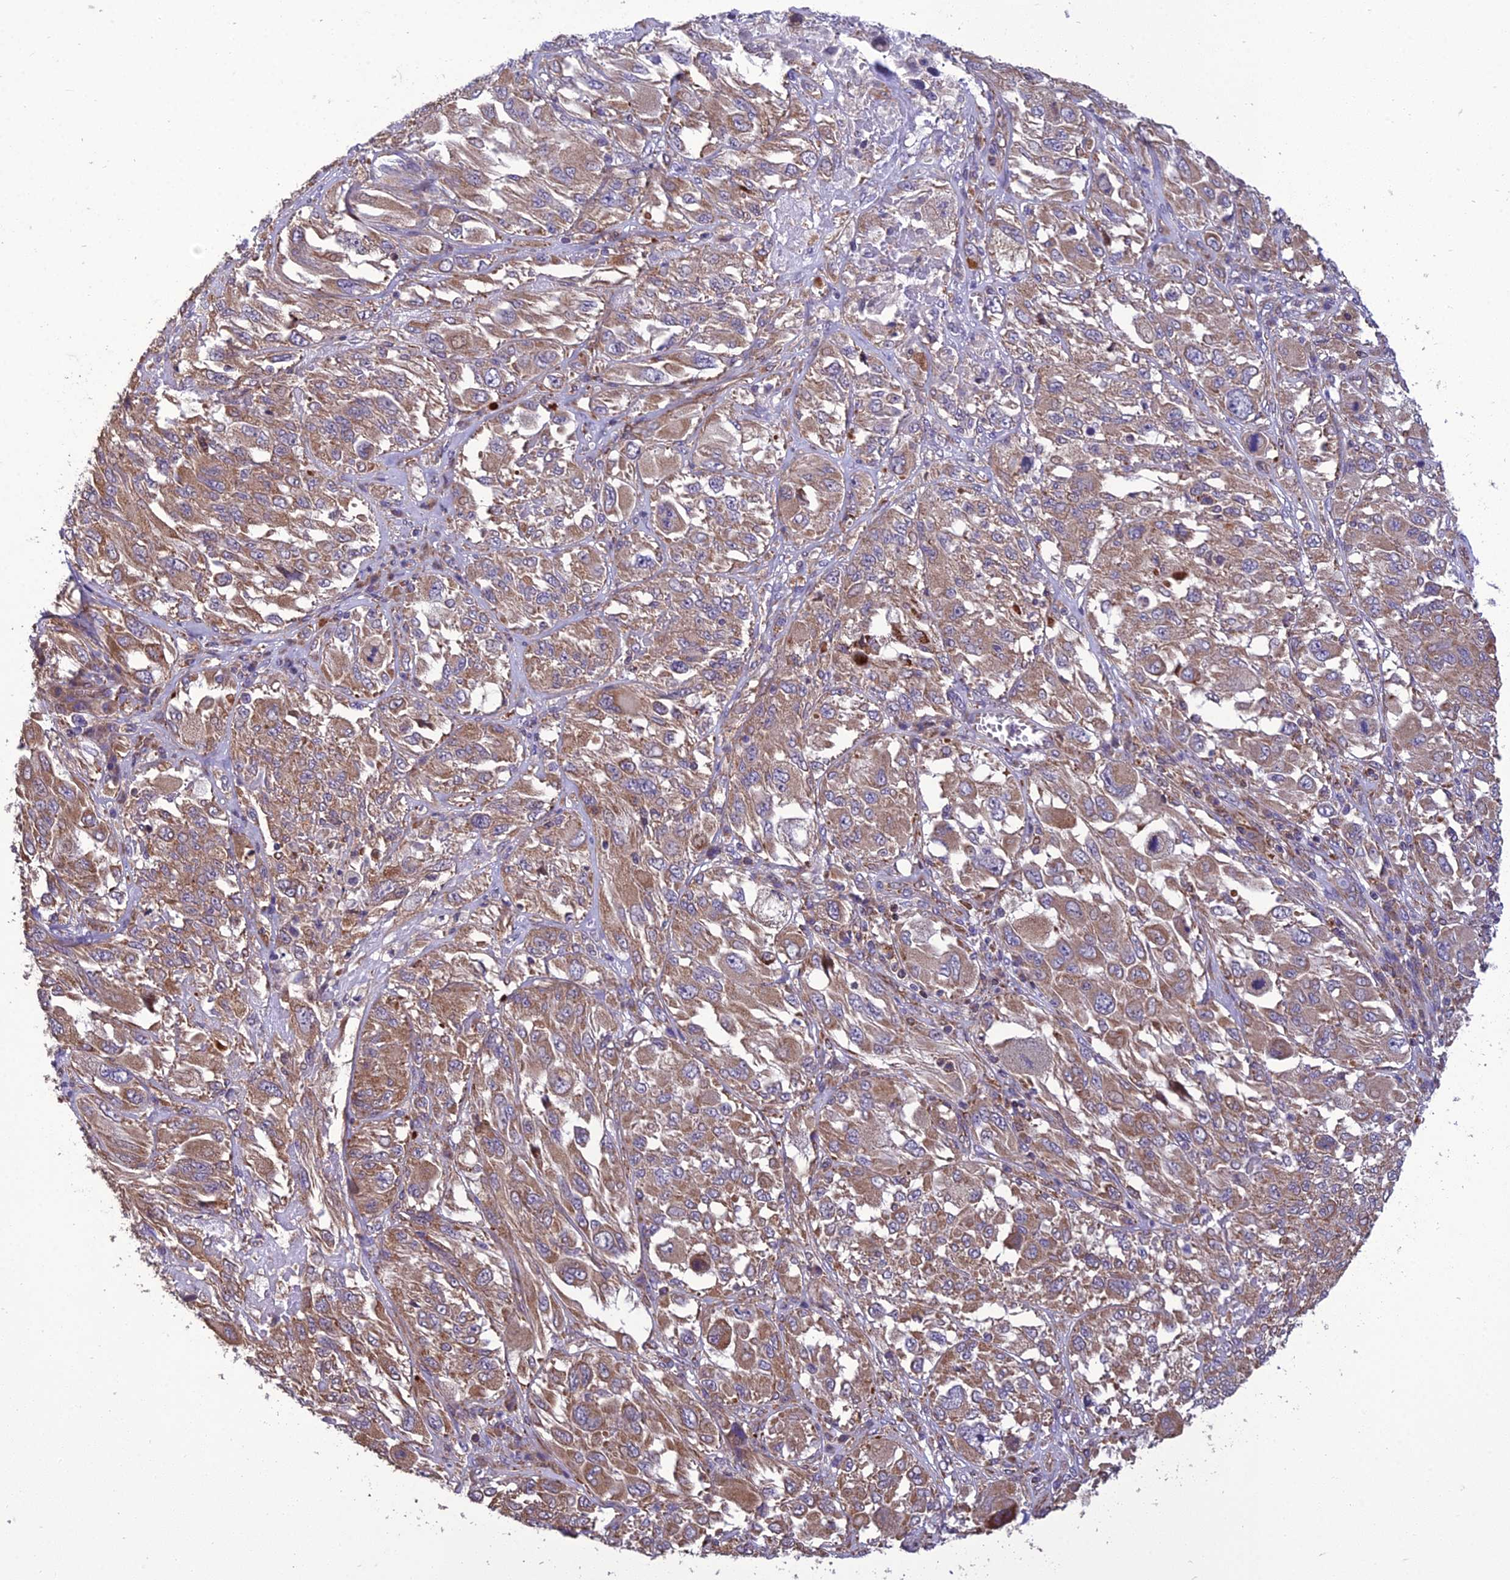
{"staining": {"intensity": "moderate", "quantity": ">75%", "location": "cytoplasmic/membranous"}, "tissue": "melanoma", "cell_type": "Tumor cells", "image_type": "cancer", "snomed": [{"axis": "morphology", "description": "Malignant melanoma, NOS"}, {"axis": "topography", "description": "Skin"}], "caption": "DAB immunohistochemical staining of human malignant melanoma reveals moderate cytoplasmic/membranous protein expression in about >75% of tumor cells.", "gene": "GIMAP1", "patient": {"sex": "female", "age": 91}}